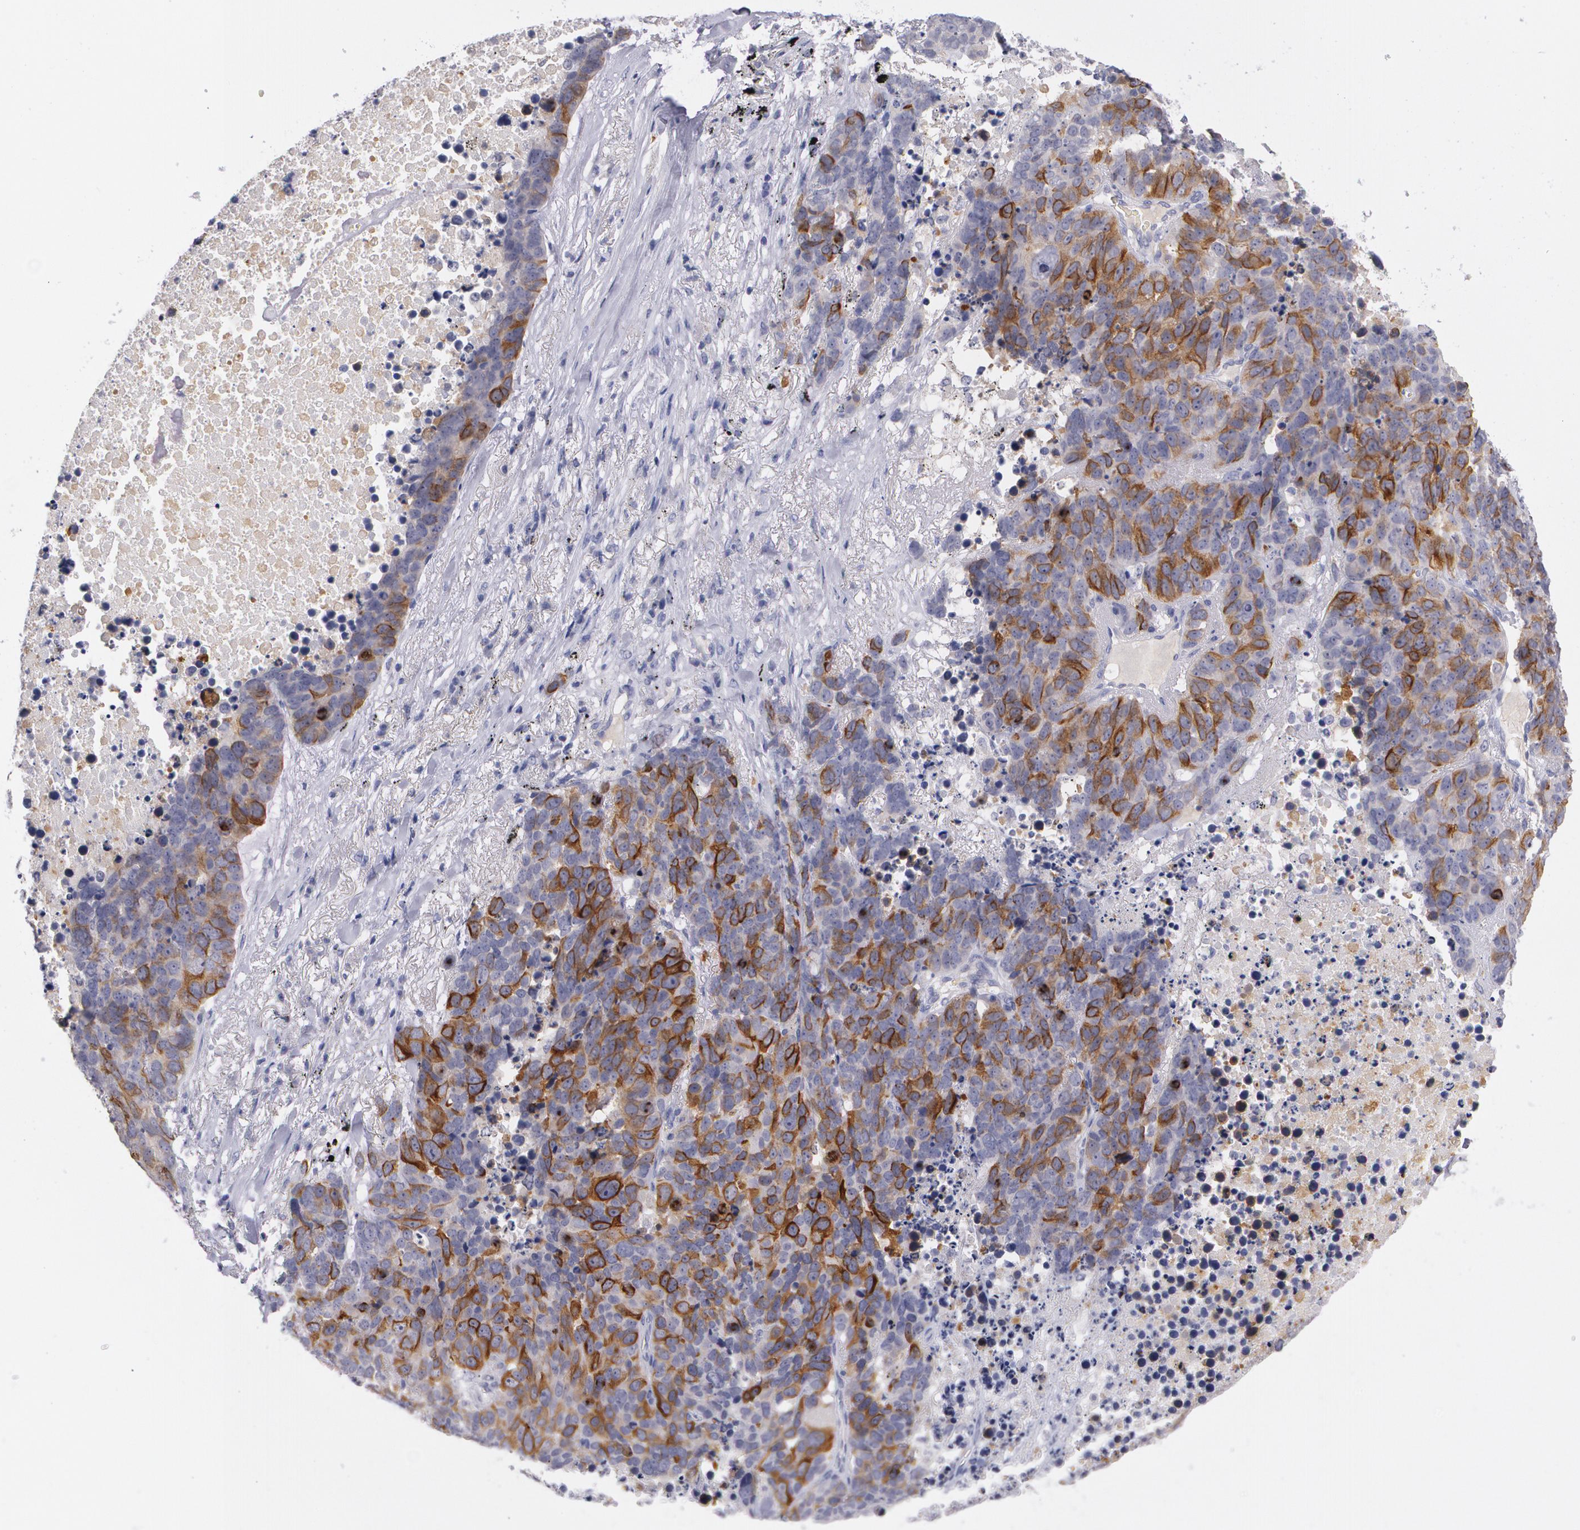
{"staining": {"intensity": "strong", "quantity": "25%-75%", "location": "cytoplasmic/membranous"}, "tissue": "lung cancer", "cell_type": "Tumor cells", "image_type": "cancer", "snomed": [{"axis": "morphology", "description": "Carcinoid, malignant, NOS"}, {"axis": "topography", "description": "Lung"}], "caption": "Protein positivity by IHC reveals strong cytoplasmic/membranous staining in about 25%-75% of tumor cells in lung carcinoid (malignant).", "gene": "HMMR", "patient": {"sex": "male", "age": 60}}